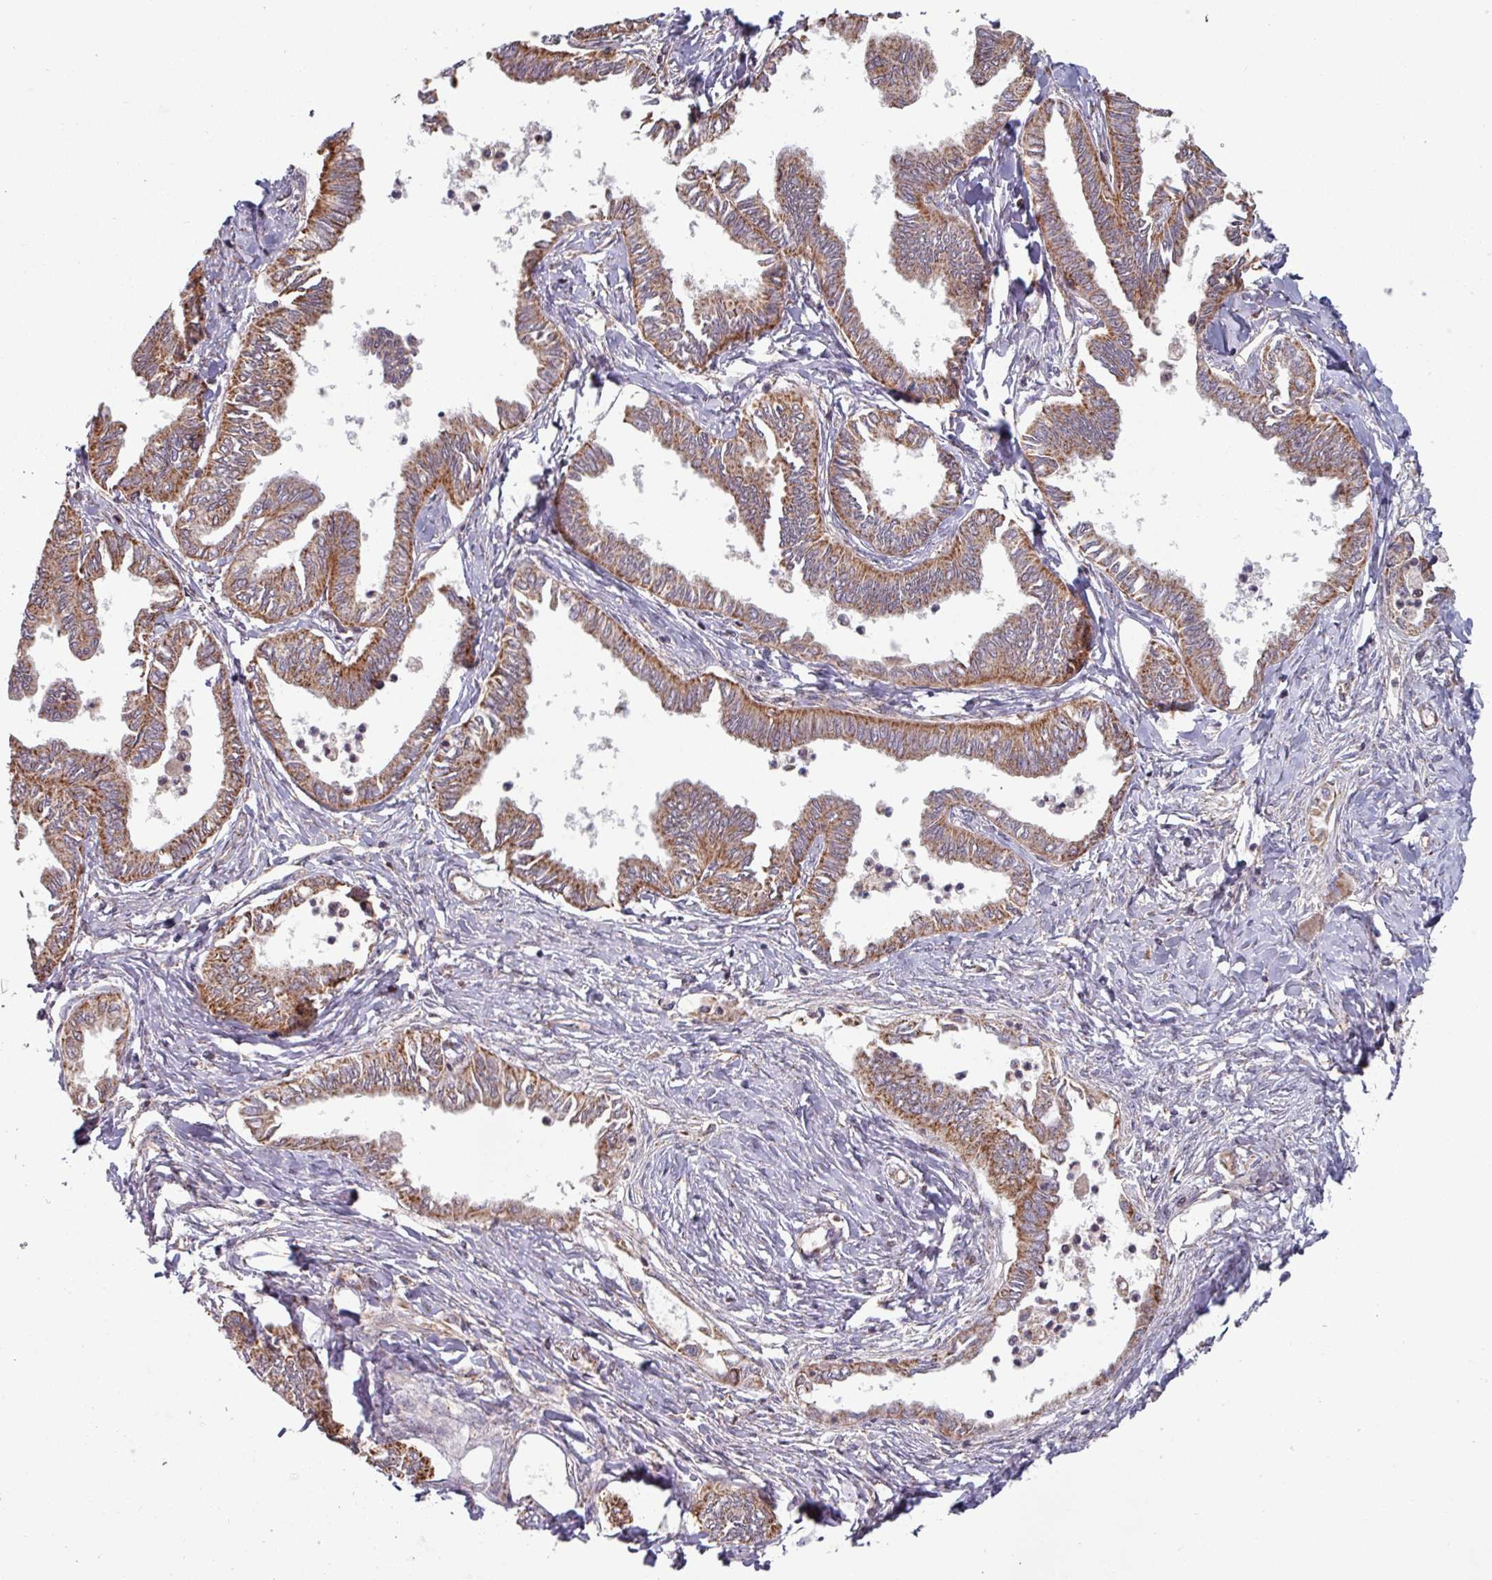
{"staining": {"intensity": "moderate", "quantity": ">75%", "location": "cytoplasmic/membranous"}, "tissue": "ovarian cancer", "cell_type": "Tumor cells", "image_type": "cancer", "snomed": [{"axis": "morphology", "description": "Carcinoma, endometroid"}, {"axis": "topography", "description": "Ovary"}], "caption": "Immunohistochemical staining of human ovarian endometroid carcinoma demonstrates moderate cytoplasmic/membranous protein staining in approximately >75% of tumor cells.", "gene": "COX7C", "patient": {"sex": "female", "age": 70}}